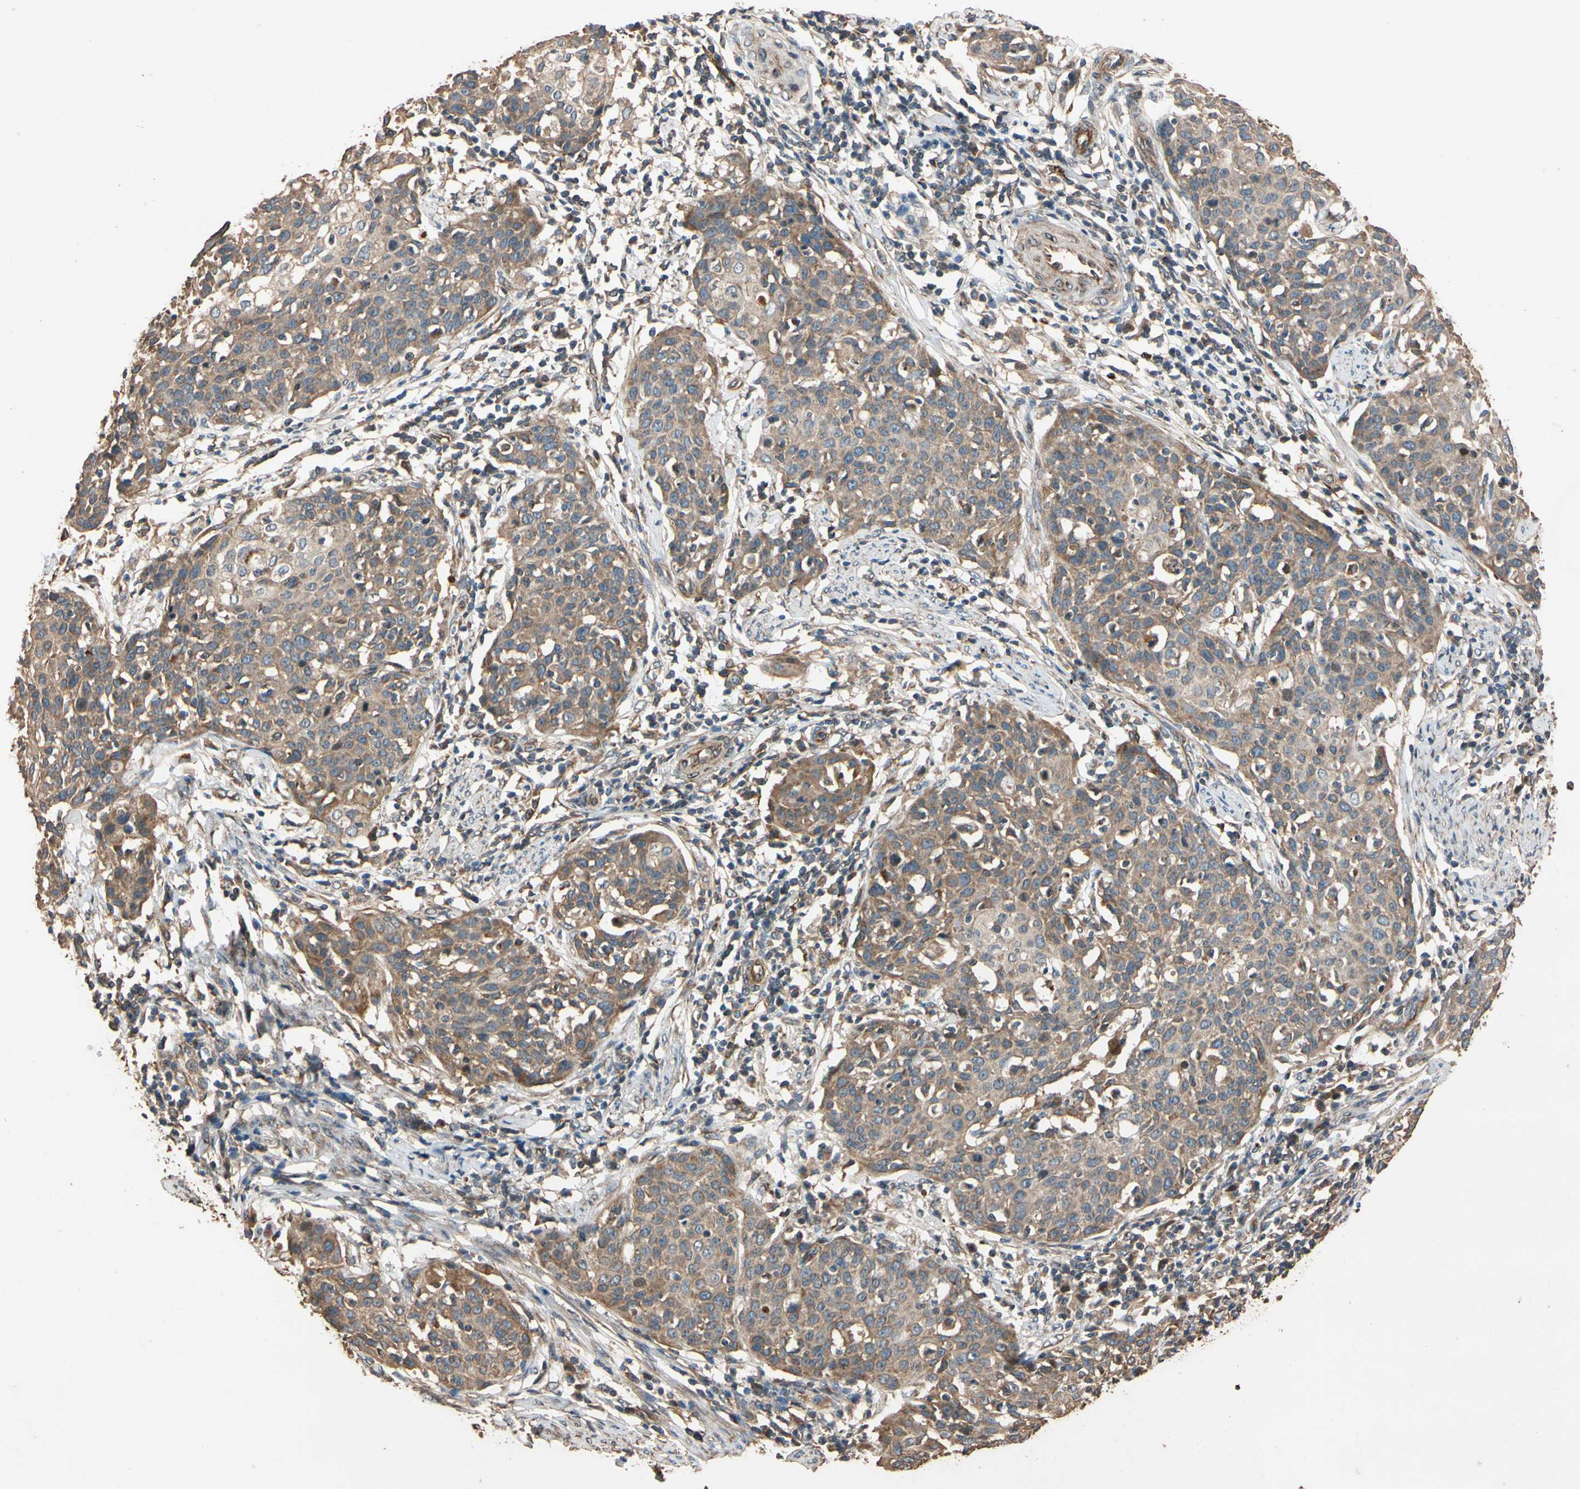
{"staining": {"intensity": "moderate", "quantity": ">75%", "location": "cytoplasmic/membranous"}, "tissue": "cervical cancer", "cell_type": "Tumor cells", "image_type": "cancer", "snomed": [{"axis": "morphology", "description": "Squamous cell carcinoma, NOS"}, {"axis": "topography", "description": "Cervix"}], "caption": "An IHC micrograph of tumor tissue is shown. Protein staining in brown highlights moderate cytoplasmic/membranous positivity in cervical cancer (squamous cell carcinoma) within tumor cells.", "gene": "MGRN1", "patient": {"sex": "female", "age": 38}}